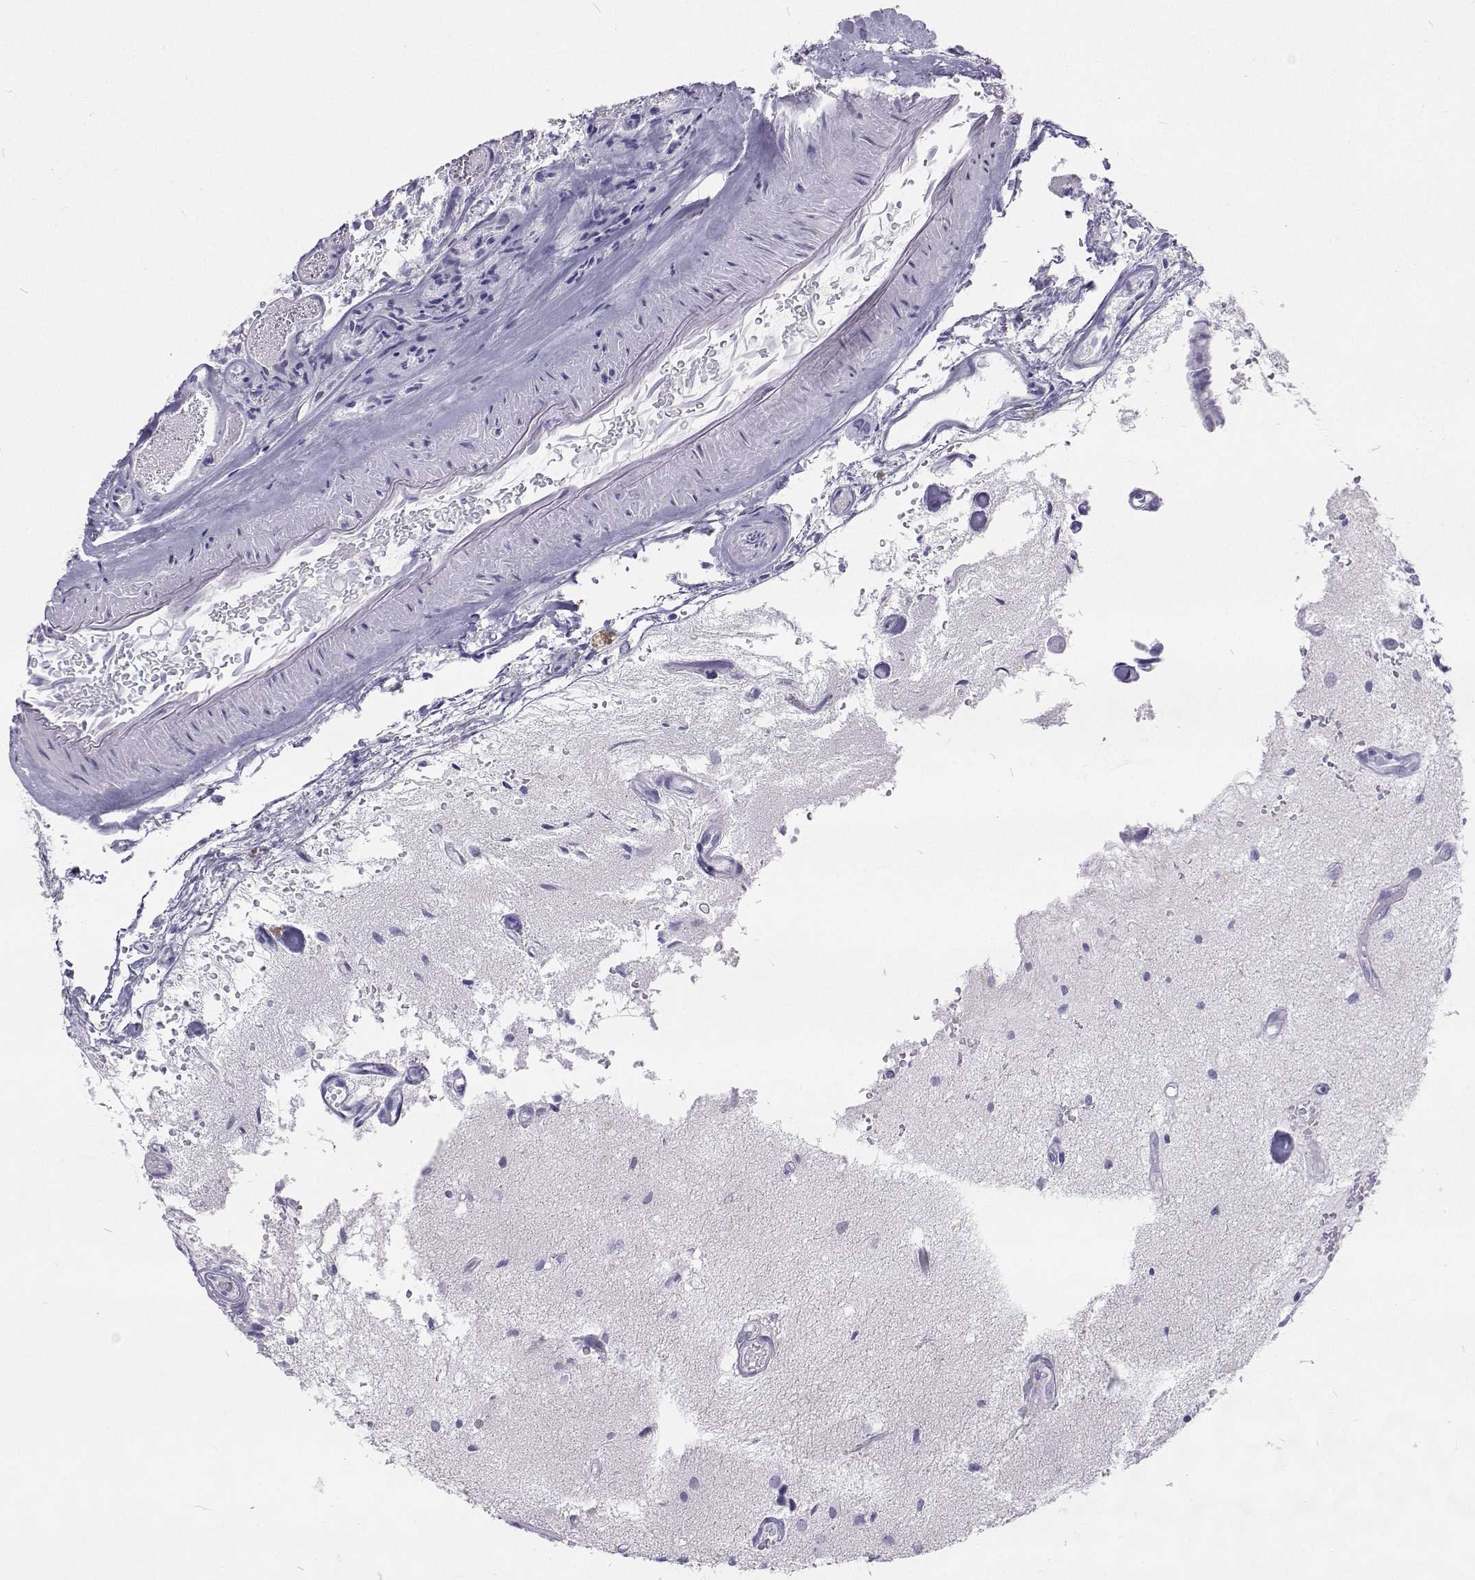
{"staining": {"intensity": "negative", "quantity": "none", "location": "none"}, "tissue": "glioma", "cell_type": "Tumor cells", "image_type": "cancer", "snomed": [{"axis": "morphology", "description": "Glioma, malignant, High grade"}, {"axis": "topography", "description": "Brain"}], "caption": "Tumor cells show no significant protein staining in glioma.", "gene": "GALM", "patient": {"sex": "male", "age": 75}}